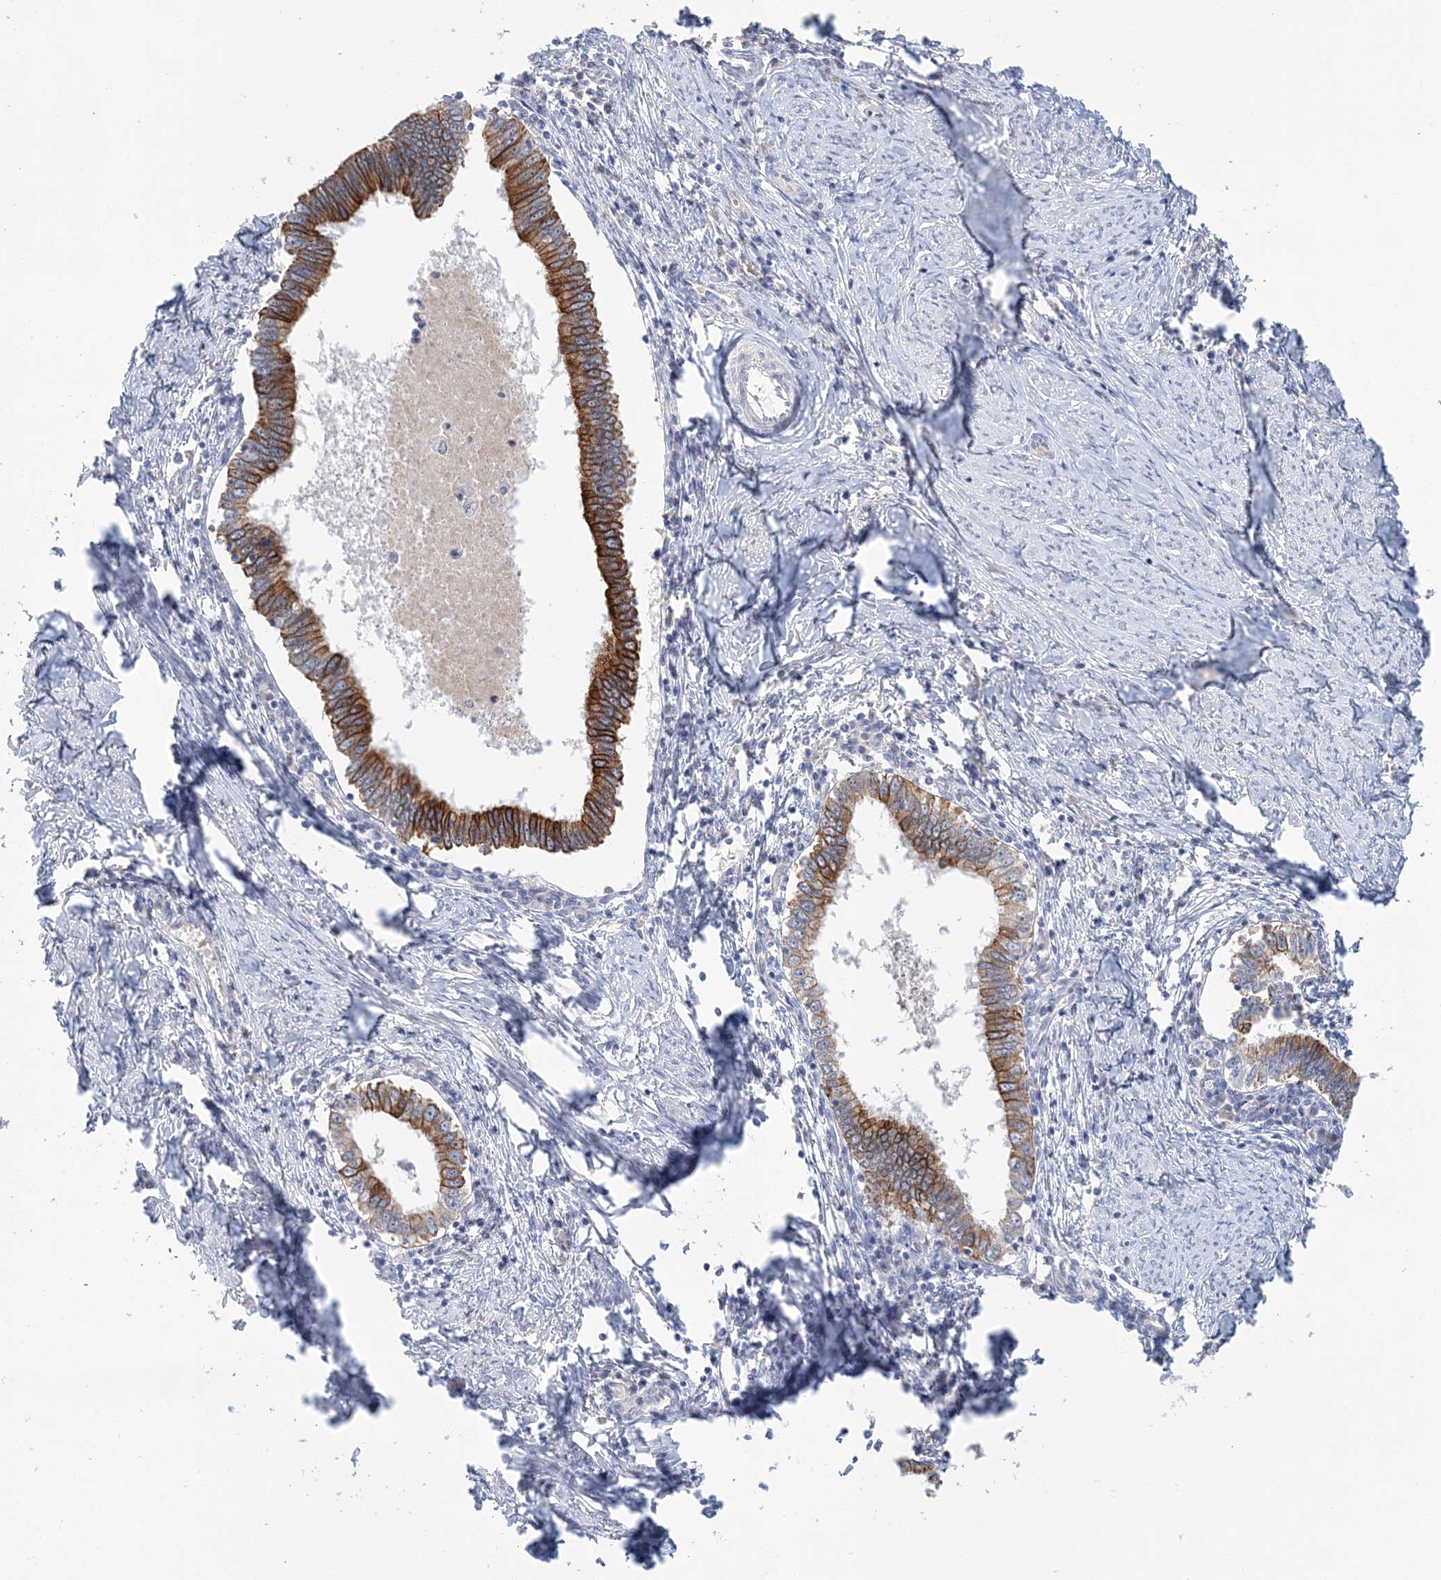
{"staining": {"intensity": "strong", "quantity": ">75%", "location": "cytoplasmic/membranous"}, "tissue": "cervical cancer", "cell_type": "Tumor cells", "image_type": "cancer", "snomed": [{"axis": "morphology", "description": "Adenocarcinoma, NOS"}, {"axis": "topography", "description": "Cervix"}], "caption": "The photomicrograph exhibits a brown stain indicating the presence of a protein in the cytoplasmic/membranous of tumor cells in adenocarcinoma (cervical). The protein is stained brown, and the nuclei are stained in blue (DAB (3,3'-diaminobenzidine) IHC with brightfield microscopy, high magnification).", "gene": "LRRIQ4", "patient": {"sex": "female", "age": 36}}